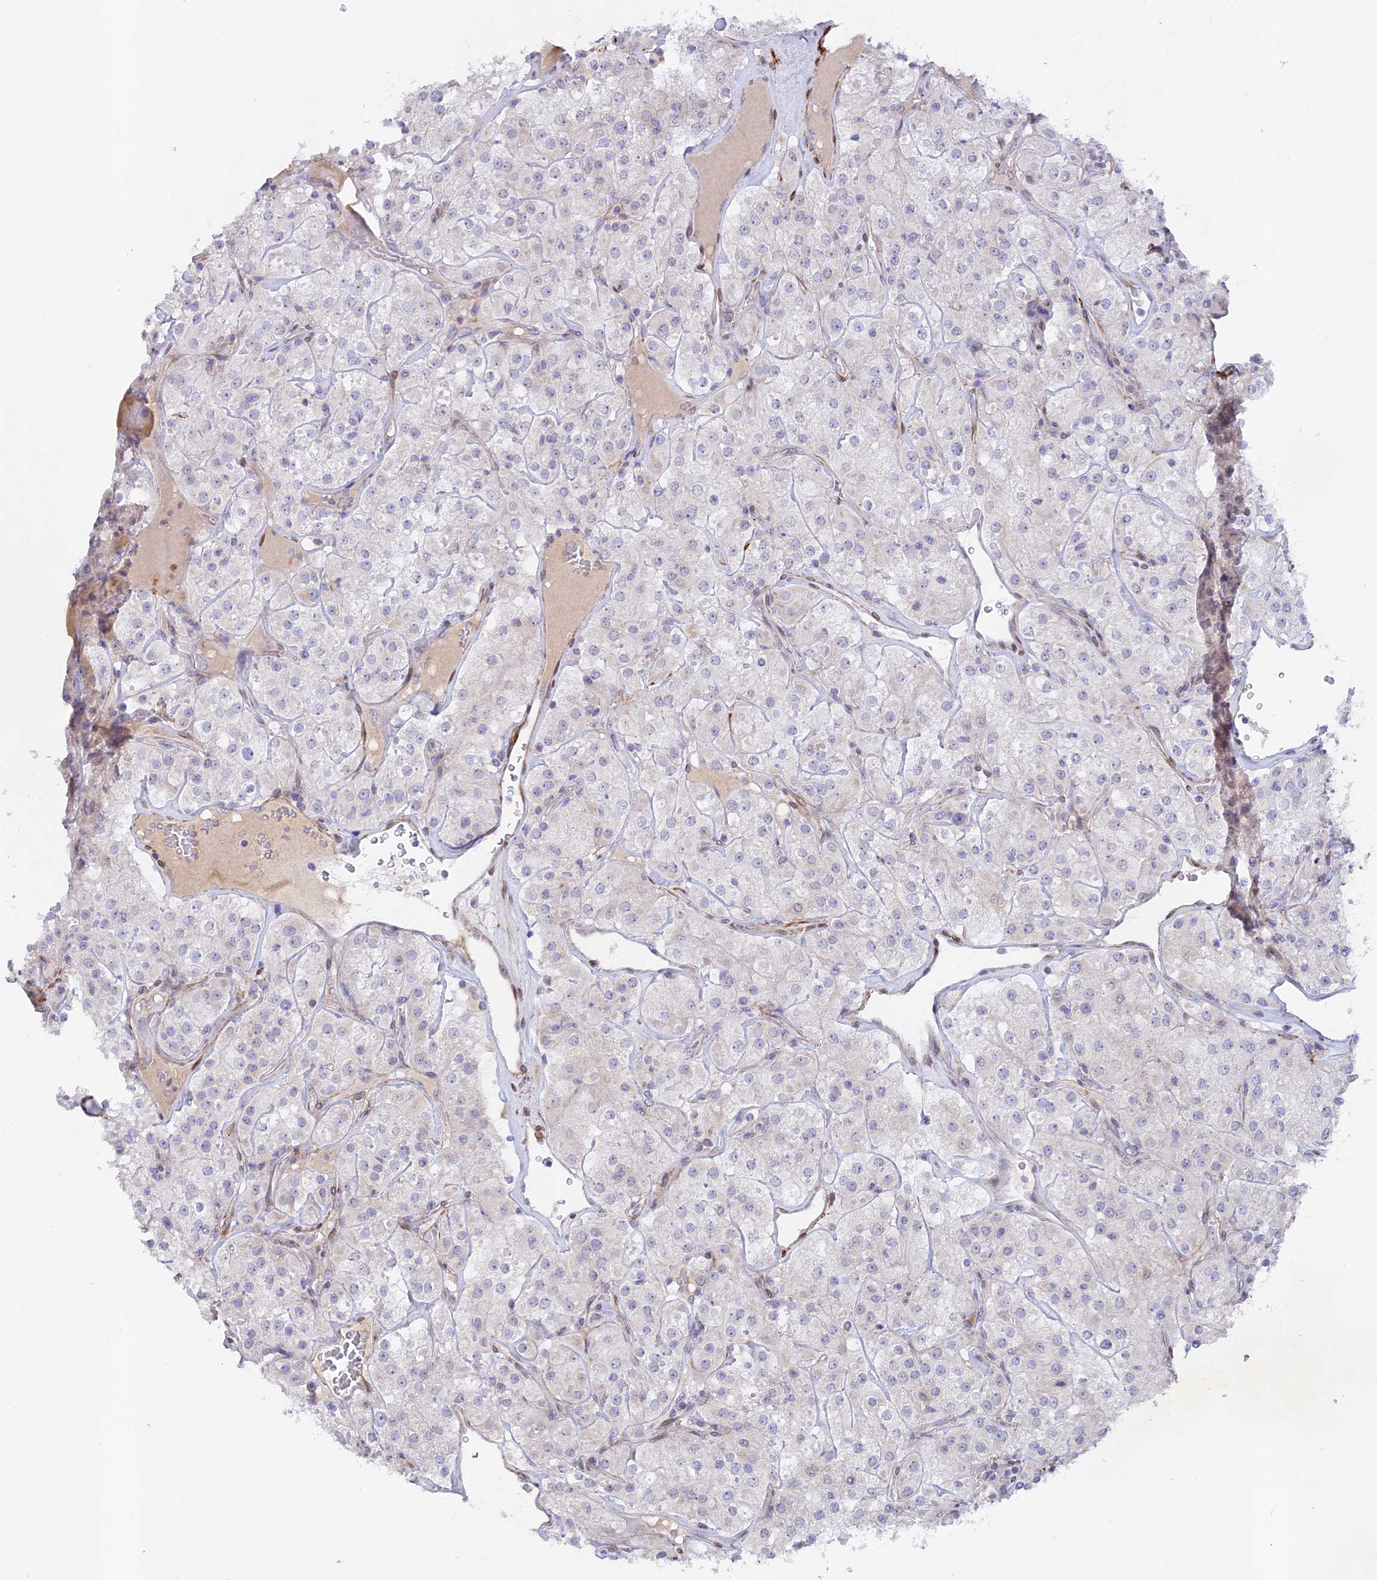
{"staining": {"intensity": "negative", "quantity": "none", "location": "none"}, "tissue": "renal cancer", "cell_type": "Tumor cells", "image_type": "cancer", "snomed": [{"axis": "morphology", "description": "Adenocarcinoma, NOS"}, {"axis": "topography", "description": "Kidney"}], "caption": "Immunohistochemical staining of human renal cancer shows no significant expression in tumor cells.", "gene": "CCDC154", "patient": {"sex": "male", "age": 77}}